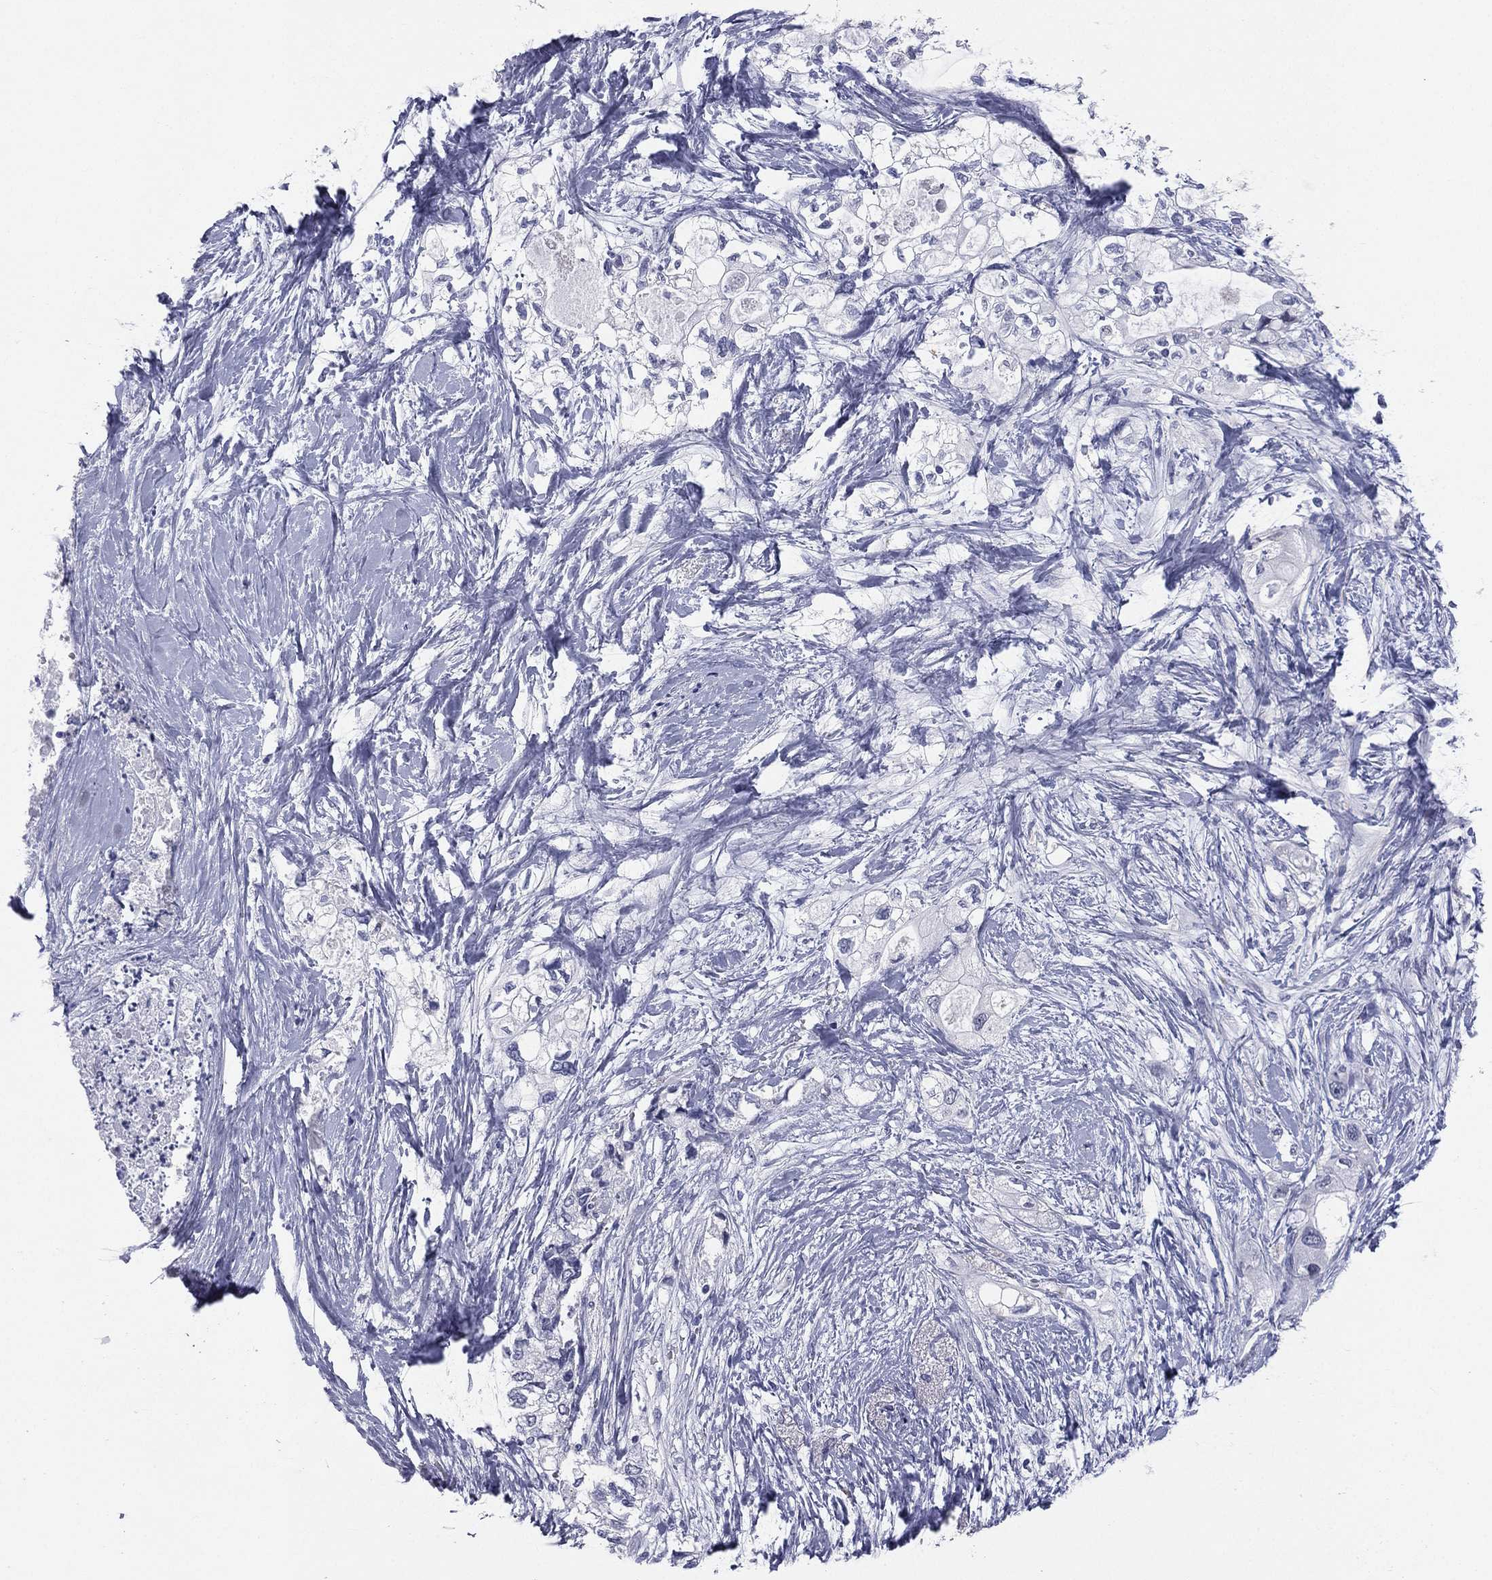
{"staining": {"intensity": "negative", "quantity": "none", "location": "none"}, "tissue": "pancreatic cancer", "cell_type": "Tumor cells", "image_type": "cancer", "snomed": [{"axis": "morphology", "description": "Adenocarcinoma, NOS"}, {"axis": "topography", "description": "Pancreas"}], "caption": "This is an immunohistochemistry photomicrograph of human adenocarcinoma (pancreatic). There is no positivity in tumor cells.", "gene": "HLA-DOA", "patient": {"sex": "female", "age": 56}}